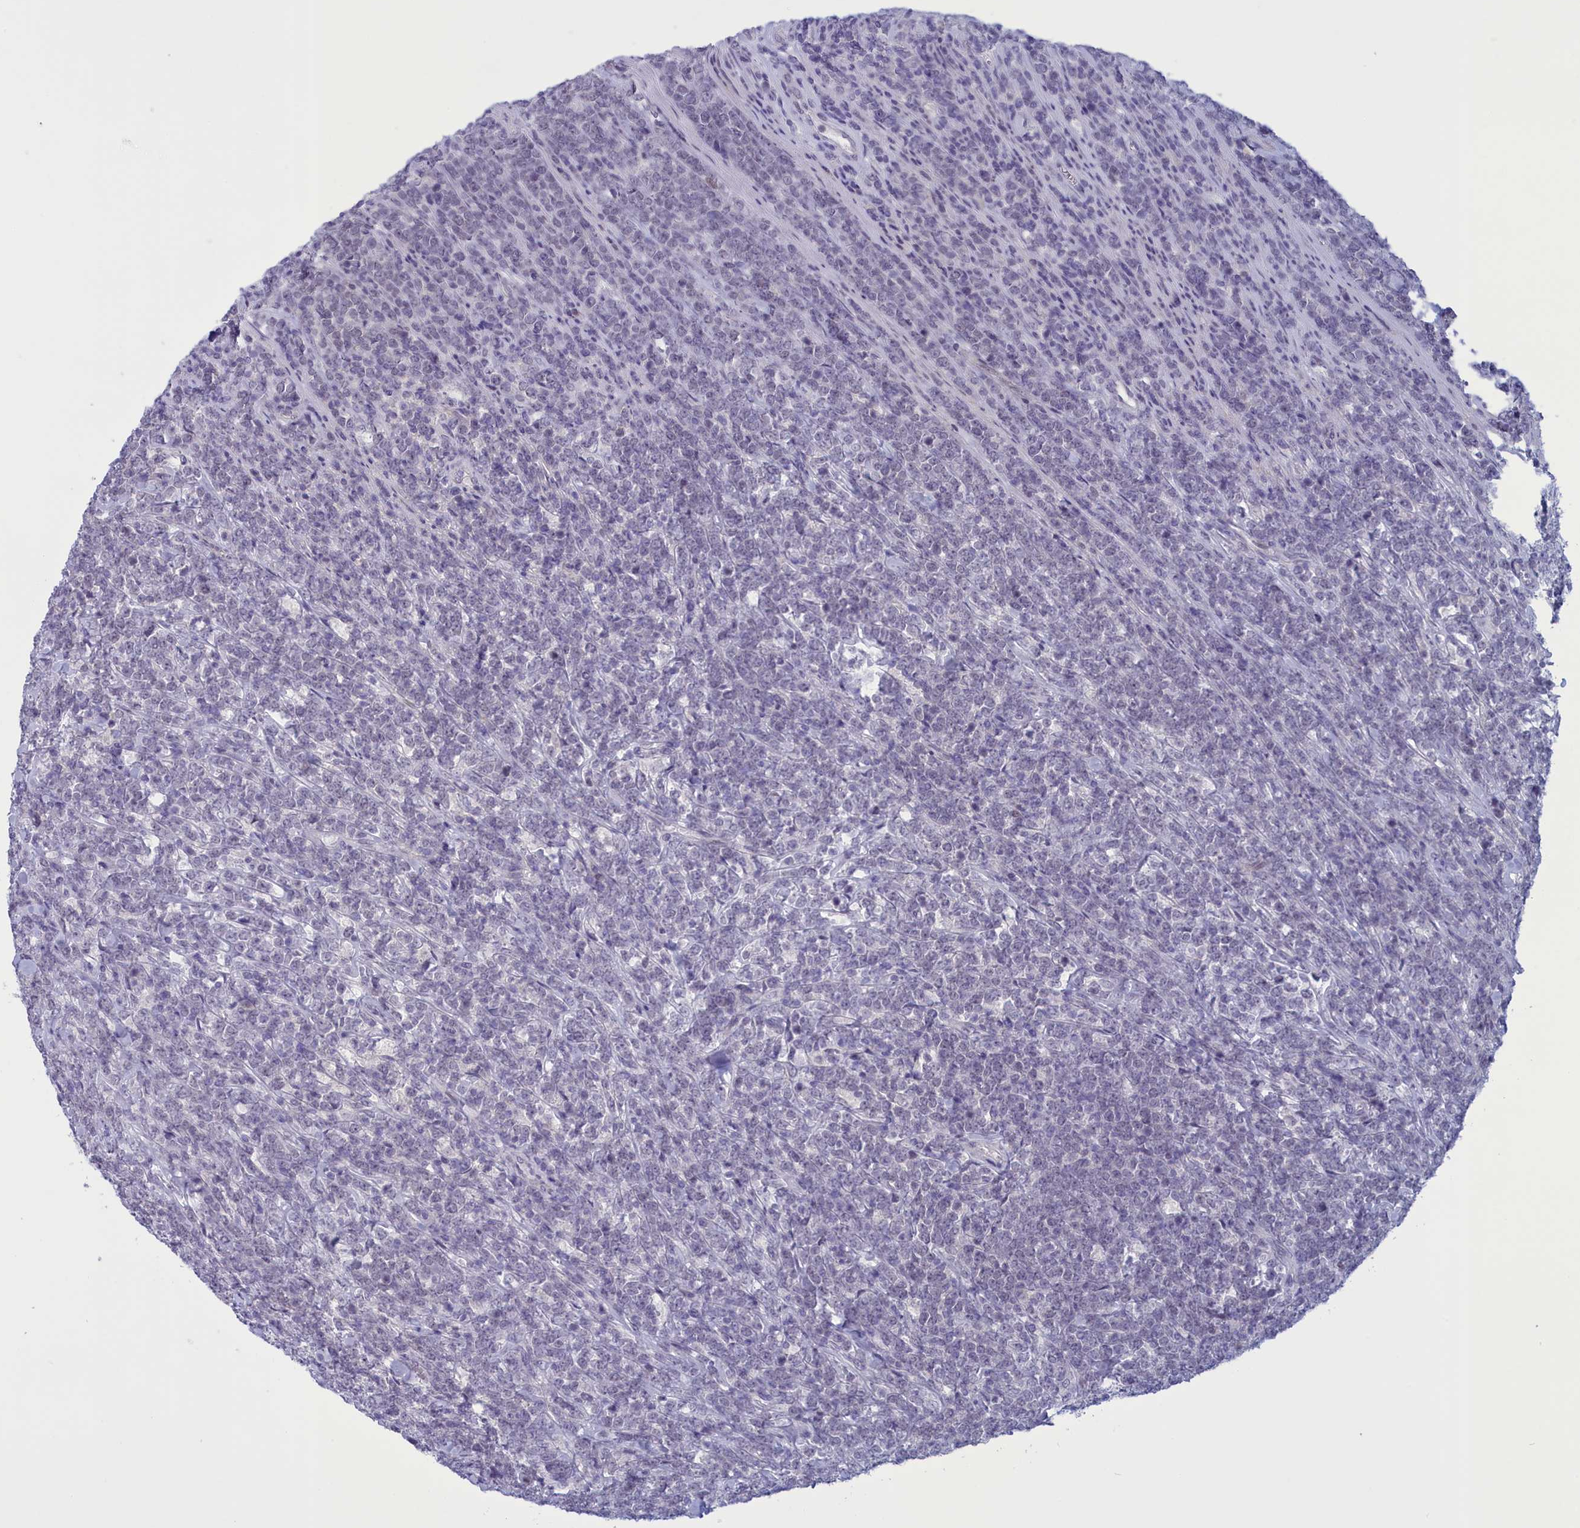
{"staining": {"intensity": "negative", "quantity": "none", "location": "none"}, "tissue": "lymphoma", "cell_type": "Tumor cells", "image_type": "cancer", "snomed": [{"axis": "morphology", "description": "Malignant lymphoma, non-Hodgkin's type, High grade"}, {"axis": "topography", "description": "Small intestine"}], "caption": "Tumor cells show no significant protein positivity in malignant lymphoma, non-Hodgkin's type (high-grade). (DAB (3,3'-diaminobenzidine) immunohistochemistry (IHC) visualized using brightfield microscopy, high magnification).", "gene": "ELOA2", "patient": {"sex": "male", "age": 8}}